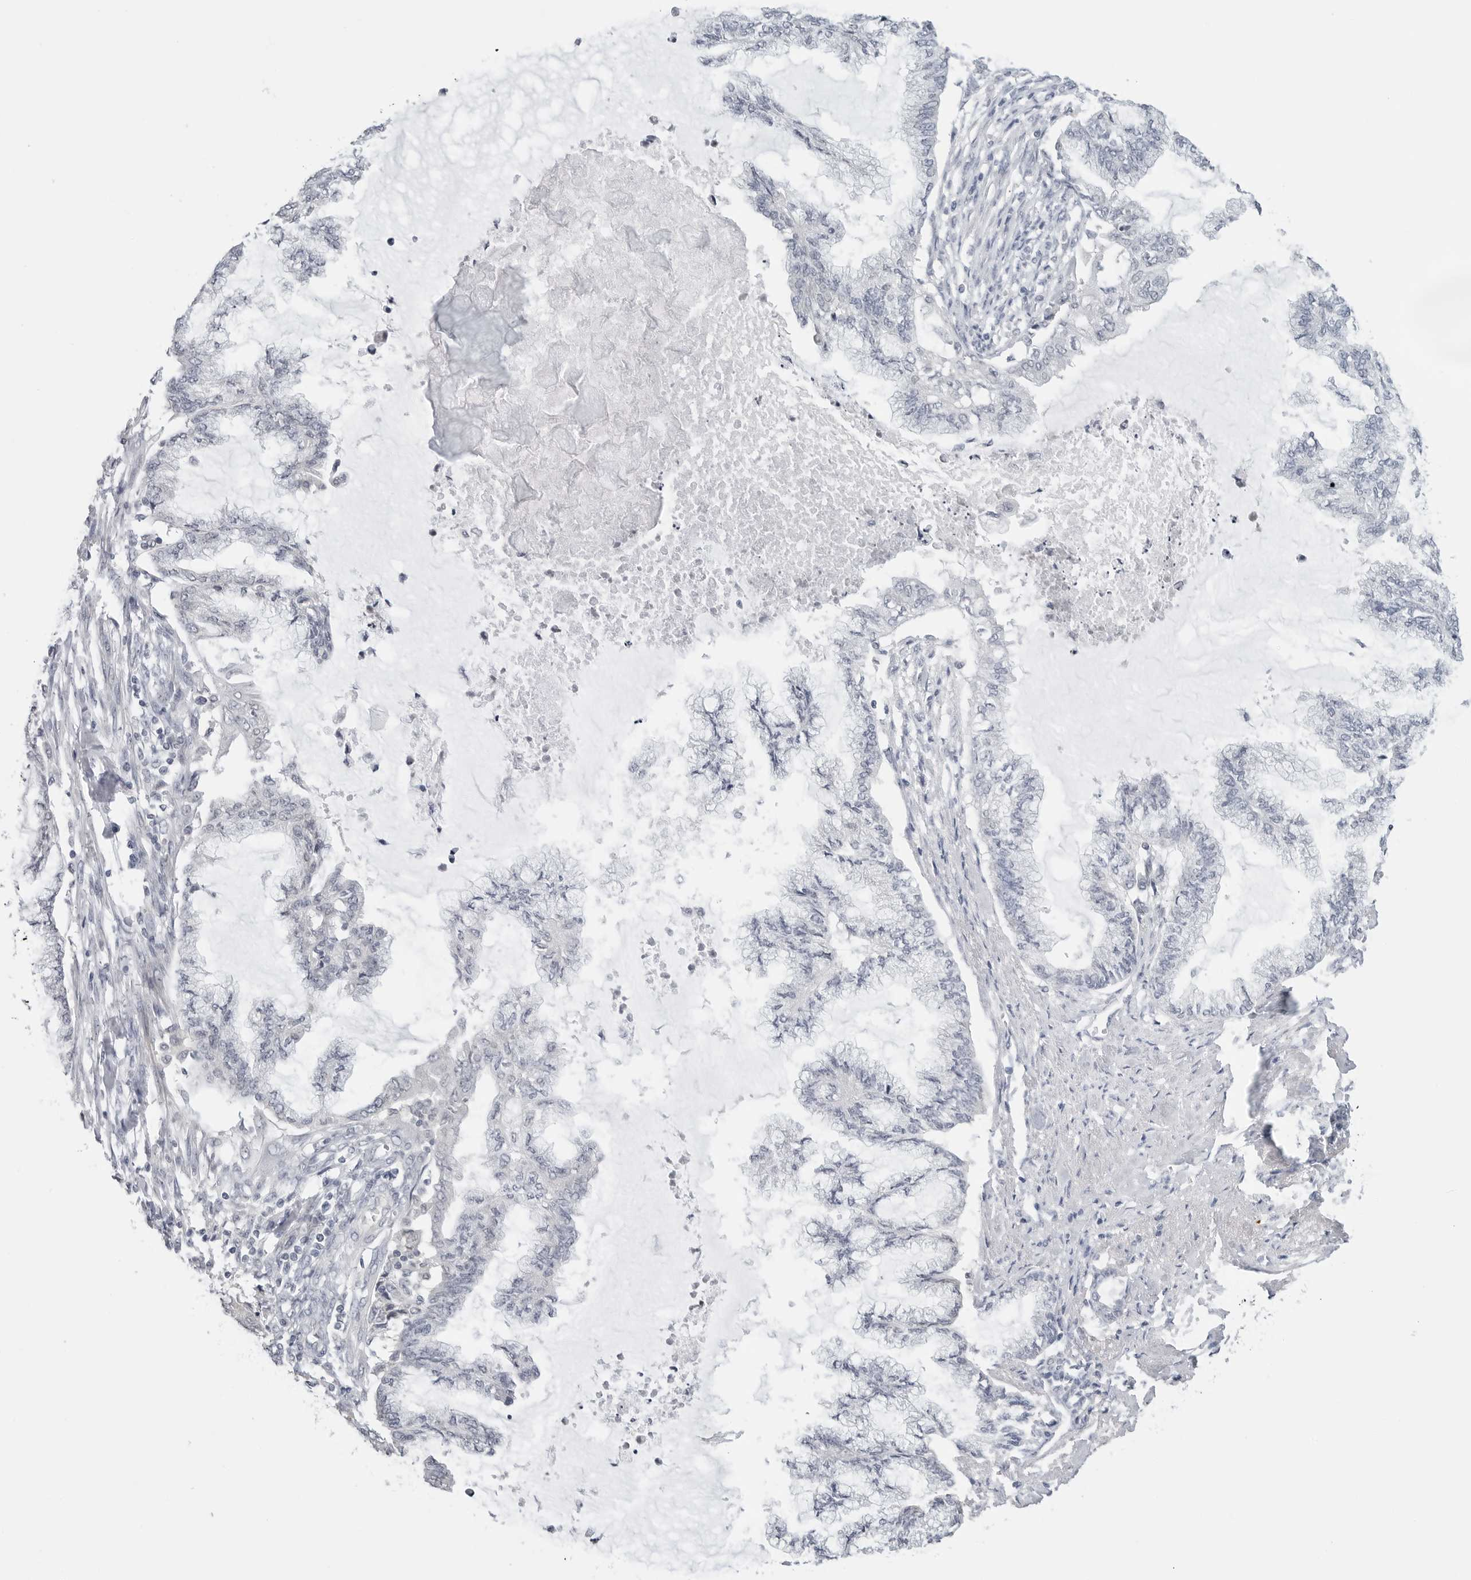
{"staining": {"intensity": "negative", "quantity": "none", "location": "none"}, "tissue": "endometrial cancer", "cell_type": "Tumor cells", "image_type": "cancer", "snomed": [{"axis": "morphology", "description": "Adenocarcinoma, NOS"}, {"axis": "topography", "description": "Endometrium"}], "caption": "DAB immunohistochemical staining of endometrial adenocarcinoma demonstrates no significant staining in tumor cells.", "gene": "MAP2K5", "patient": {"sex": "female", "age": 86}}